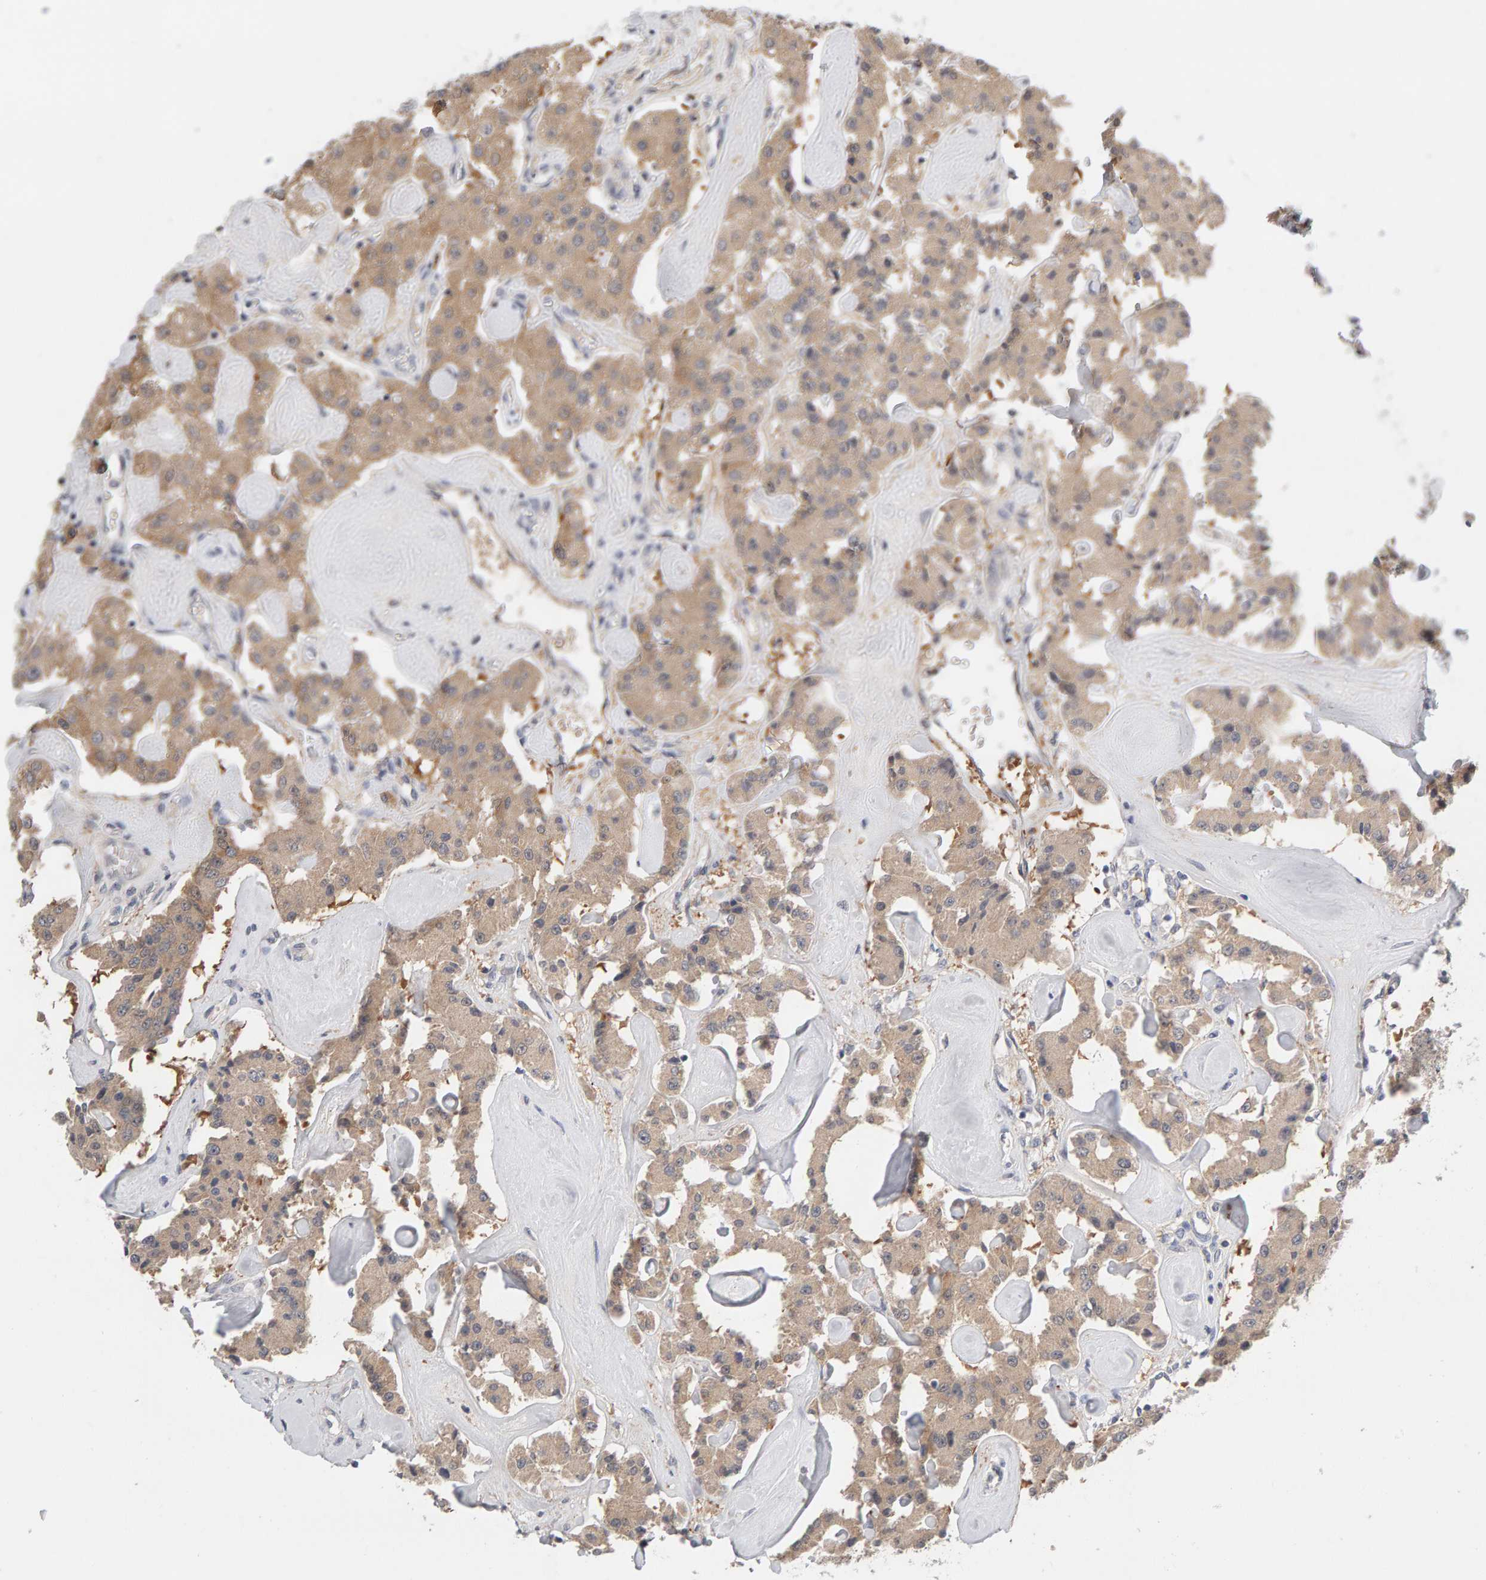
{"staining": {"intensity": "moderate", "quantity": ">75%", "location": "cytoplasmic/membranous"}, "tissue": "carcinoid", "cell_type": "Tumor cells", "image_type": "cancer", "snomed": [{"axis": "morphology", "description": "Carcinoid, malignant, NOS"}, {"axis": "topography", "description": "Pancreas"}], "caption": "Immunohistochemistry staining of carcinoid (malignant), which shows medium levels of moderate cytoplasmic/membranous positivity in about >75% of tumor cells indicating moderate cytoplasmic/membranous protein expression. The staining was performed using DAB (3,3'-diaminobenzidine) (brown) for protein detection and nuclei were counterstained in hematoxylin (blue).", "gene": "GFUS", "patient": {"sex": "male", "age": 41}}